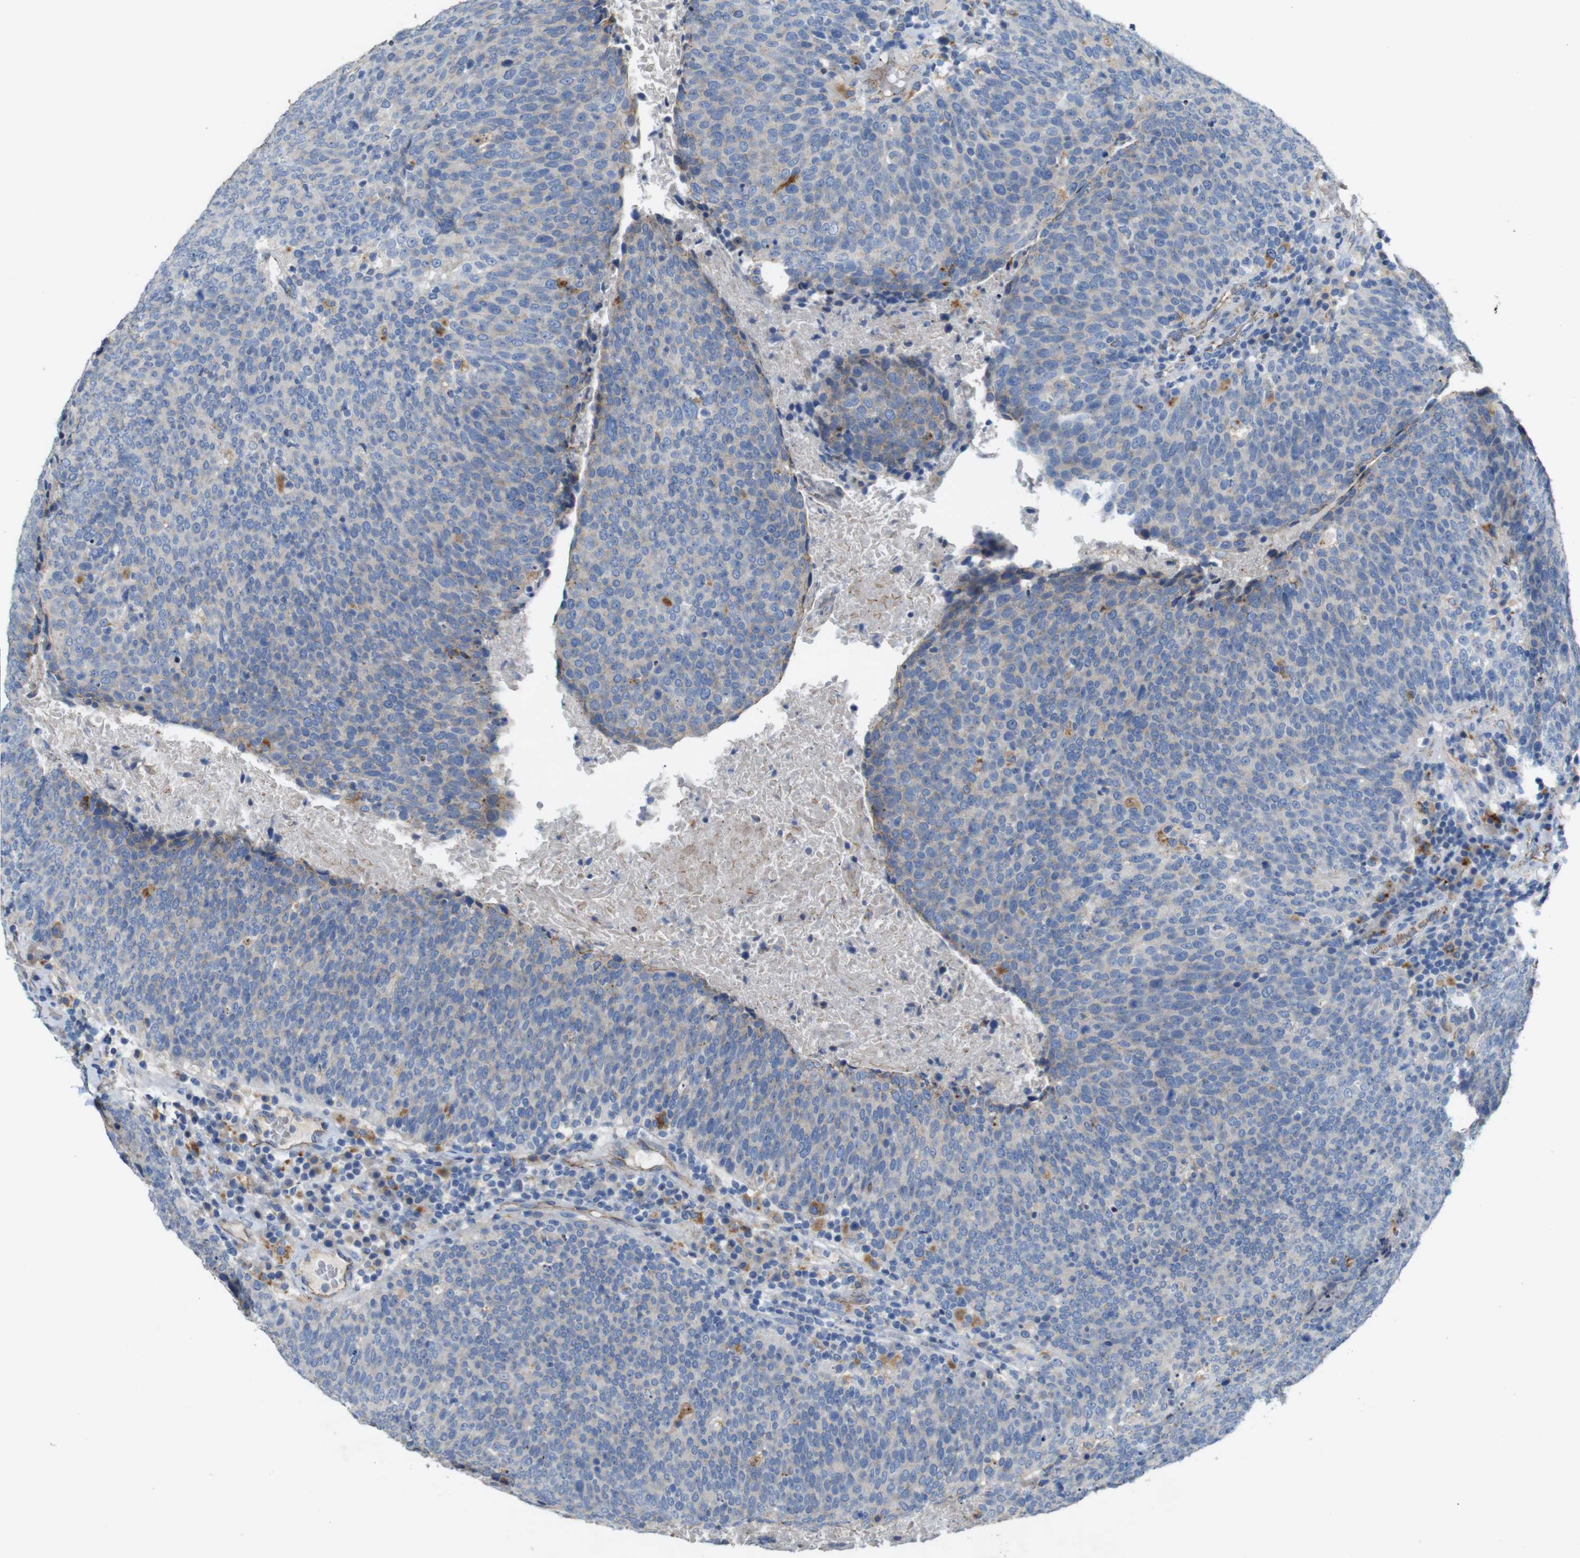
{"staining": {"intensity": "moderate", "quantity": "<25%", "location": "cytoplasmic/membranous"}, "tissue": "head and neck cancer", "cell_type": "Tumor cells", "image_type": "cancer", "snomed": [{"axis": "morphology", "description": "Squamous cell carcinoma, NOS"}, {"axis": "morphology", "description": "Squamous cell carcinoma, metastatic, NOS"}, {"axis": "topography", "description": "Lymph node"}, {"axis": "topography", "description": "Head-Neck"}], "caption": "Human head and neck cancer (metastatic squamous cell carcinoma) stained with a brown dye demonstrates moderate cytoplasmic/membranous positive positivity in approximately <25% of tumor cells.", "gene": "NHLRC3", "patient": {"sex": "male", "age": 62}}